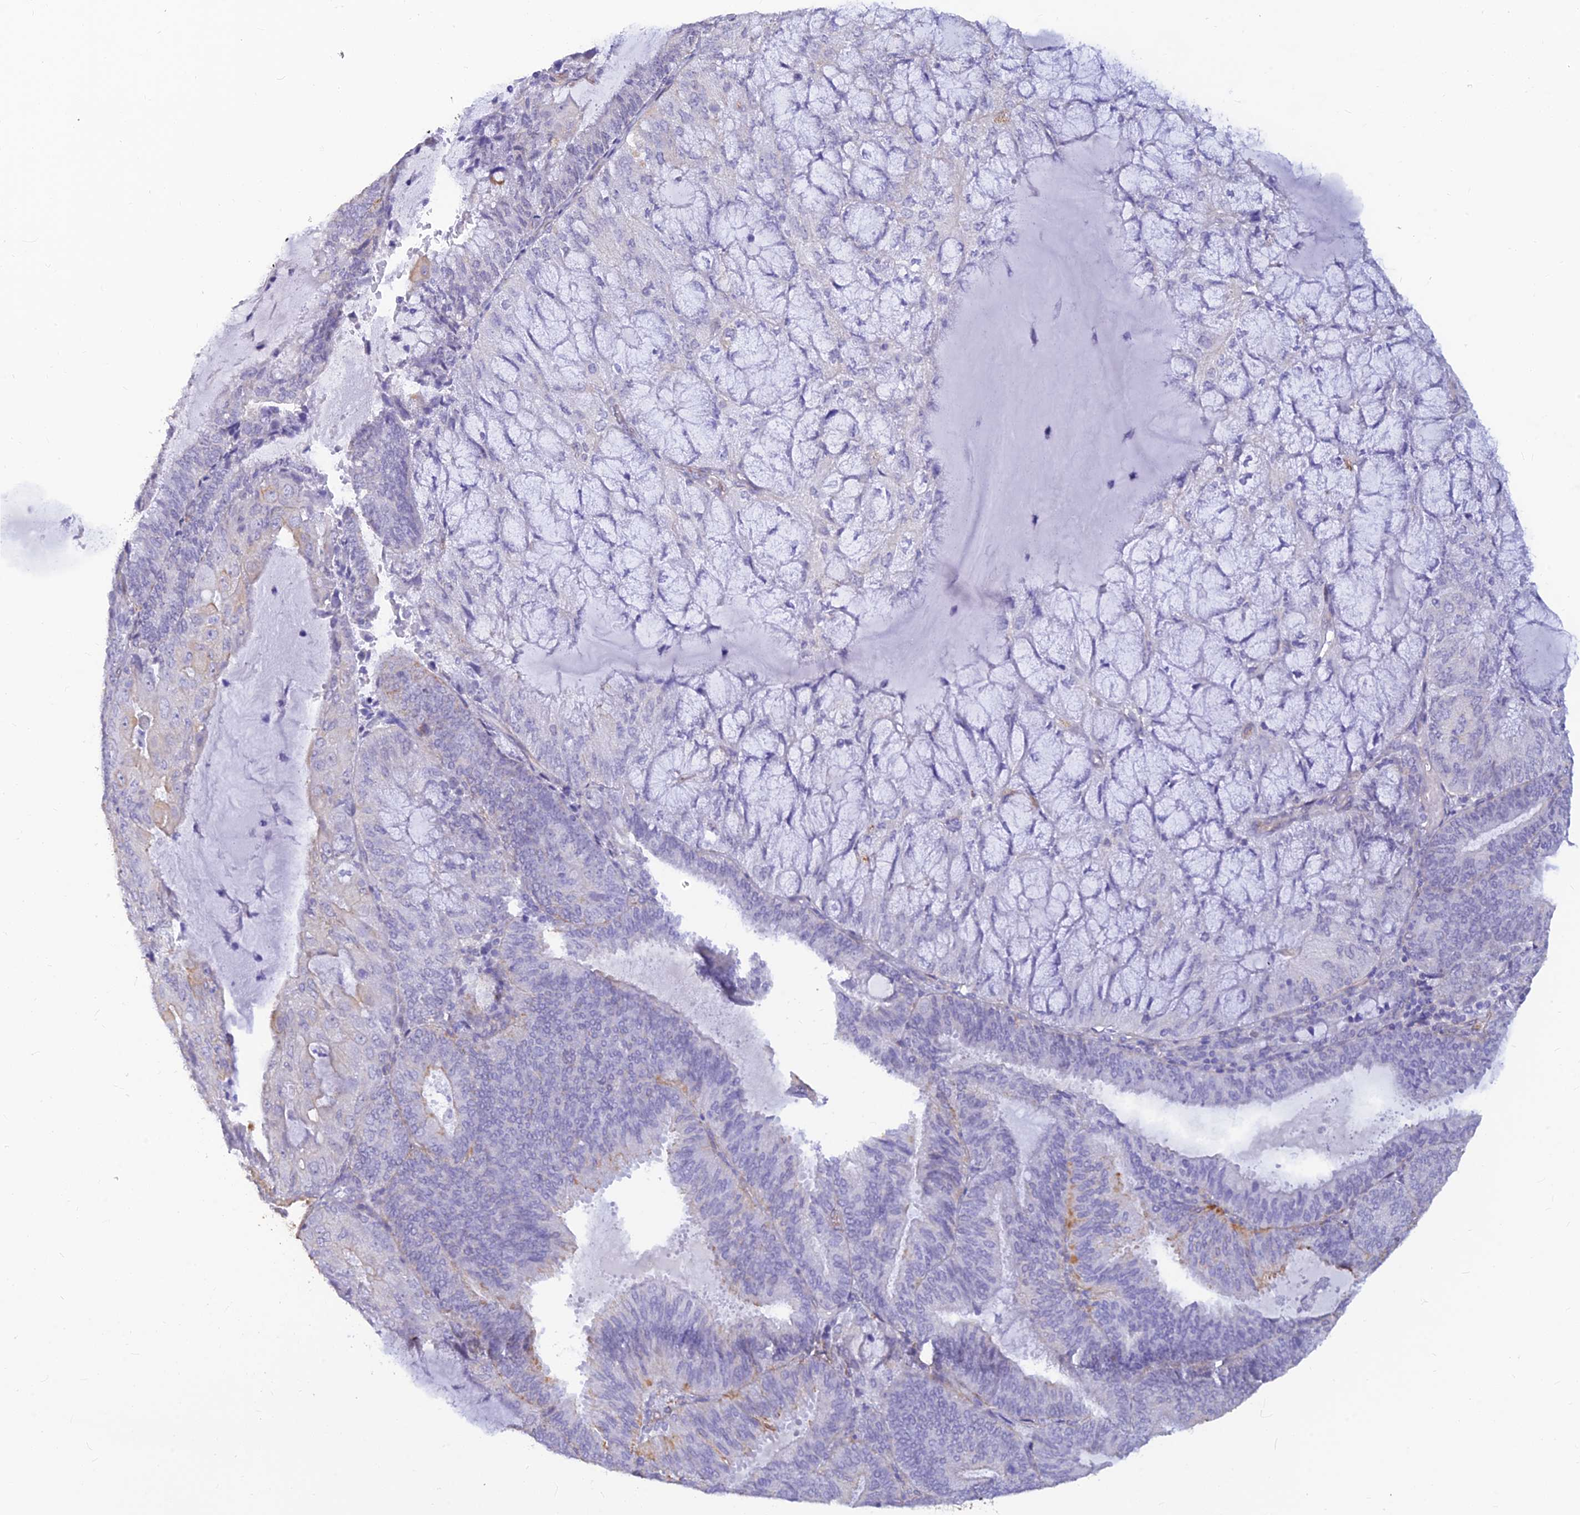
{"staining": {"intensity": "negative", "quantity": "none", "location": "none"}, "tissue": "endometrial cancer", "cell_type": "Tumor cells", "image_type": "cancer", "snomed": [{"axis": "morphology", "description": "Adenocarcinoma, NOS"}, {"axis": "topography", "description": "Endometrium"}], "caption": "DAB (3,3'-diaminobenzidine) immunohistochemical staining of human adenocarcinoma (endometrial) displays no significant expression in tumor cells. (Stains: DAB (3,3'-diaminobenzidine) immunohistochemistry (IHC) with hematoxylin counter stain, Microscopy: brightfield microscopy at high magnification).", "gene": "ALDH1L2", "patient": {"sex": "female", "age": 81}}